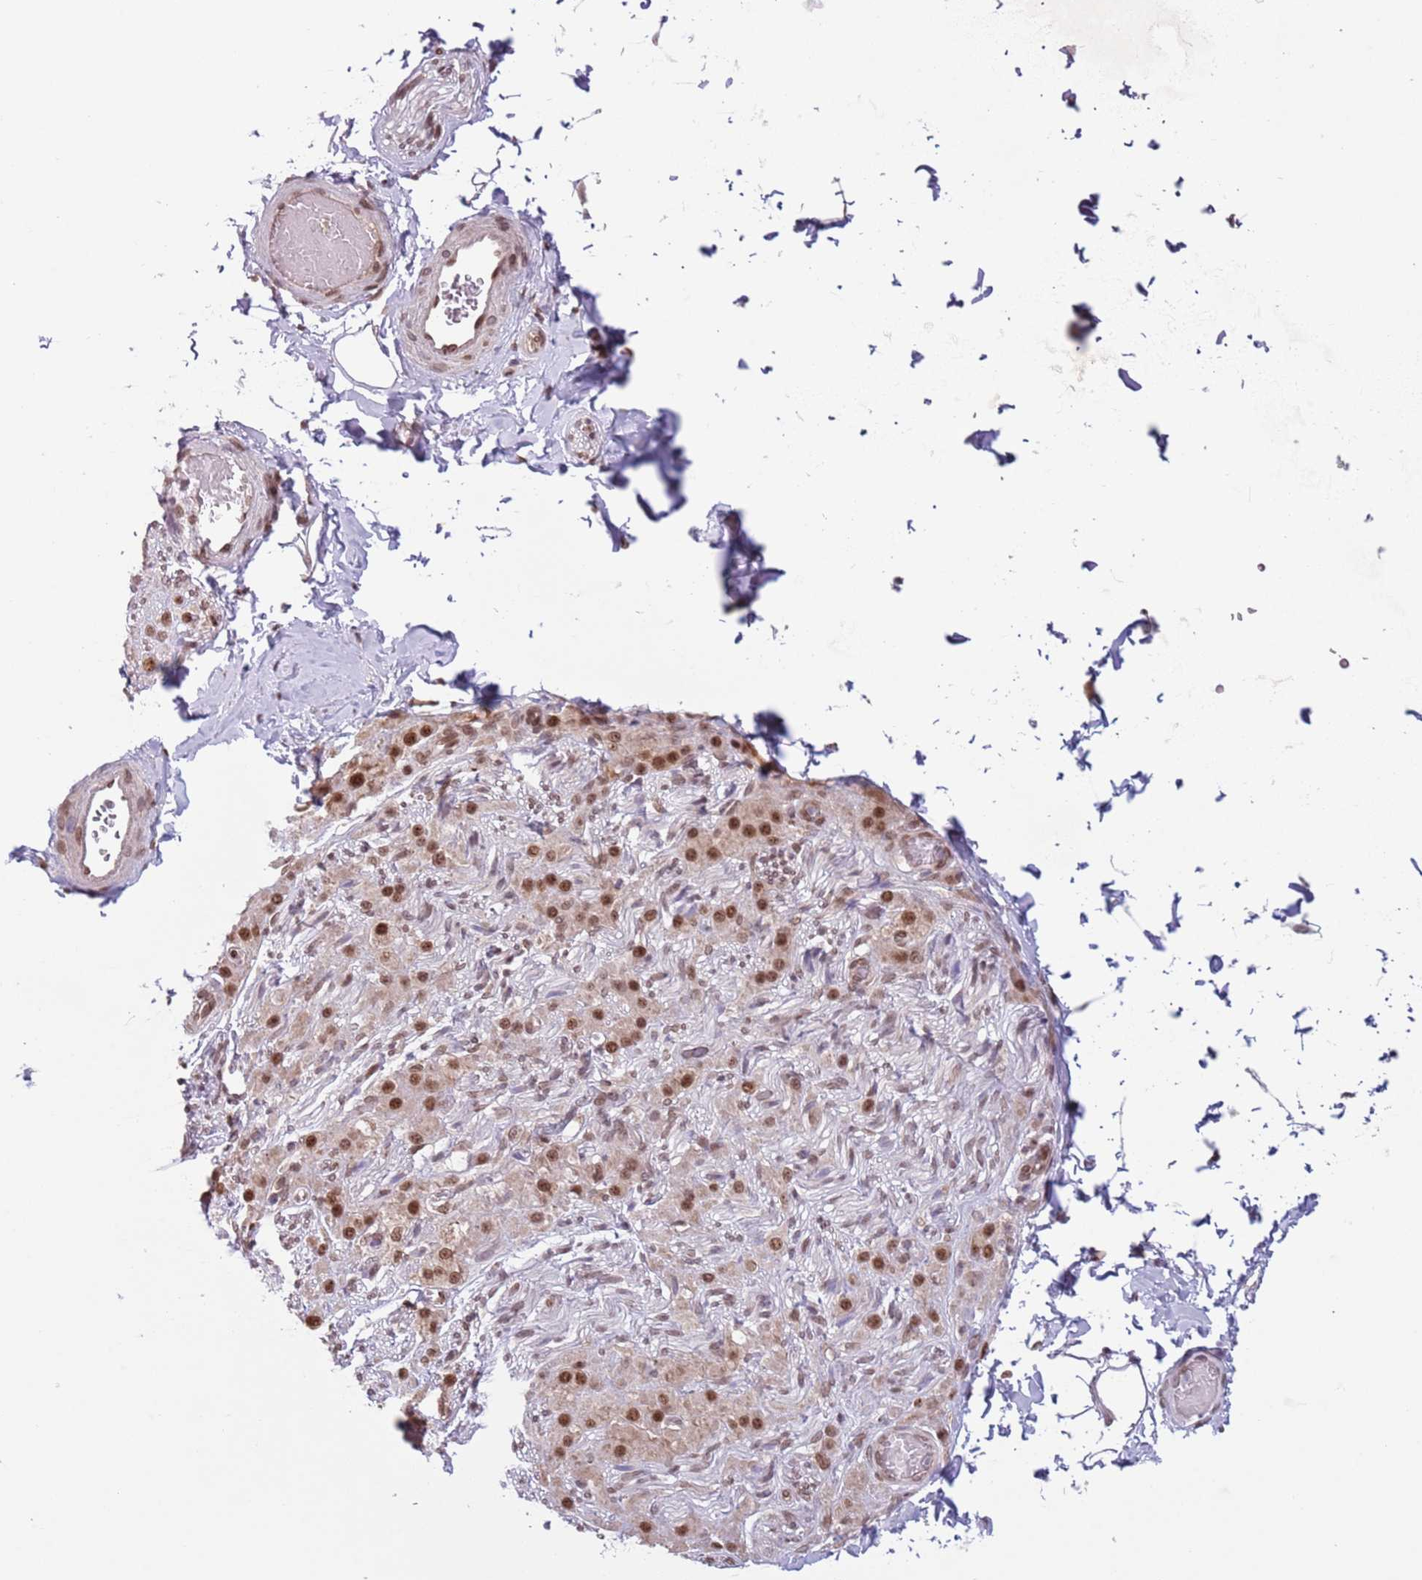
{"staining": {"intensity": "moderate", "quantity": "25%-75%", "location": "nuclear"}, "tissue": "soft tissue", "cell_type": "Chondrocytes", "image_type": "normal", "snomed": [{"axis": "morphology", "description": "Normal tissue, NOS"}, {"axis": "topography", "description": "Soft tissue"}, {"axis": "topography", "description": "Vascular tissue"}, {"axis": "topography", "description": "Peripheral nerve tissue"}], "caption": "This is an image of immunohistochemistry (IHC) staining of normal soft tissue, which shows moderate positivity in the nuclear of chondrocytes.", "gene": "SIPA1L3", "patient": {"sex": "male", "age": 32}}